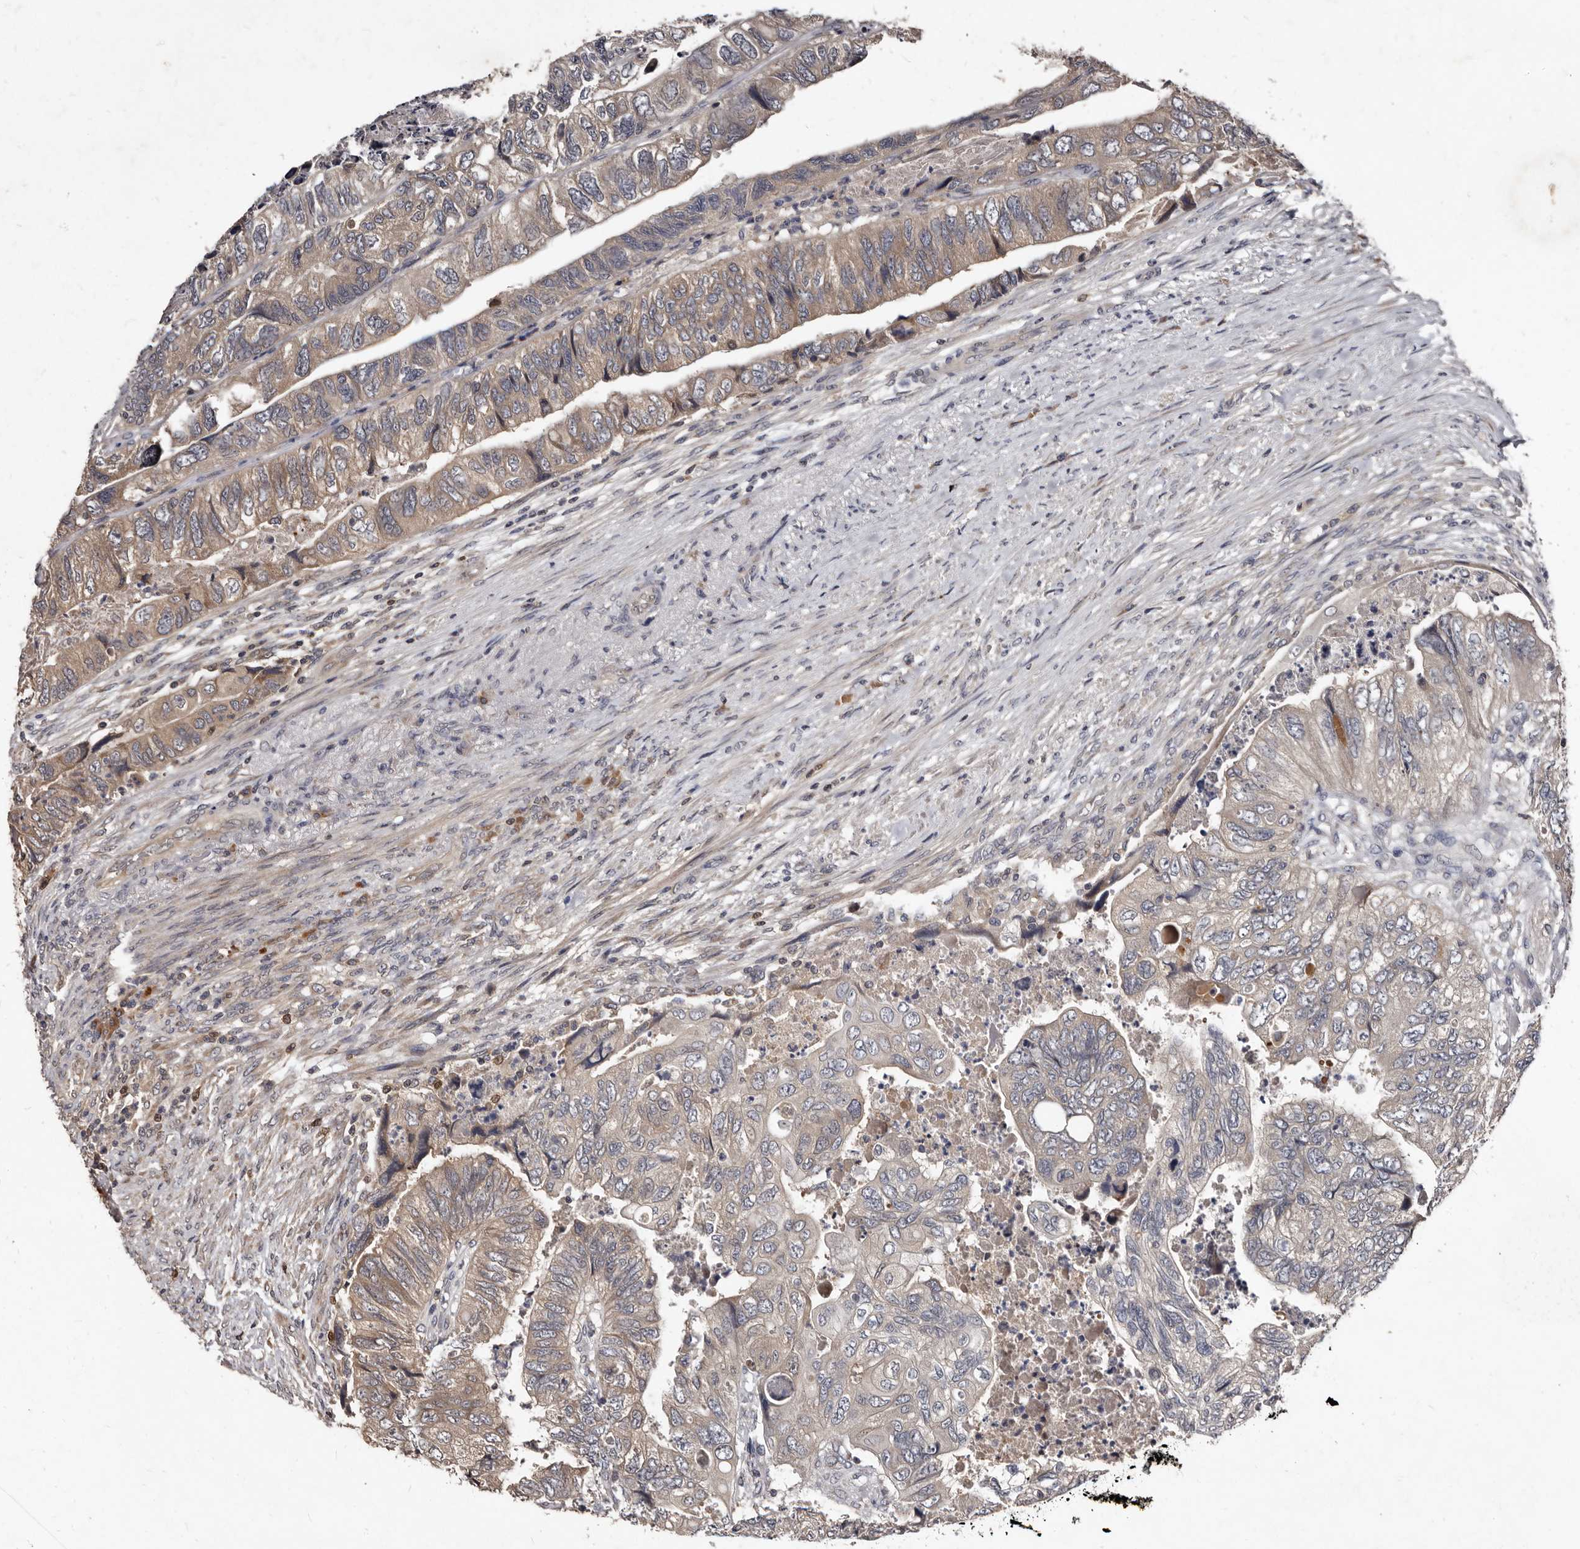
{"staining": {"intensity": "weak", "quantity": "25%-75%", "location": "cytoplasmic/membranous"}, "tissue": "colorectal cancer", "cell_type": "Tumor cells", "image_type": "cancer", "snomed": [{"axis": "morphology", "description": "Adenocarcinoma, NOS"}, {"axis": "topography", "description": "Rectum"}], "caption": "Protein staining demonstrates weak cytoplasmic/membranous staining in about 25%-75% of tumor cells in adenocarcinoma (colorectal).", "gene": "PMVK", "patient": {"sex": "male", "age": 63}}